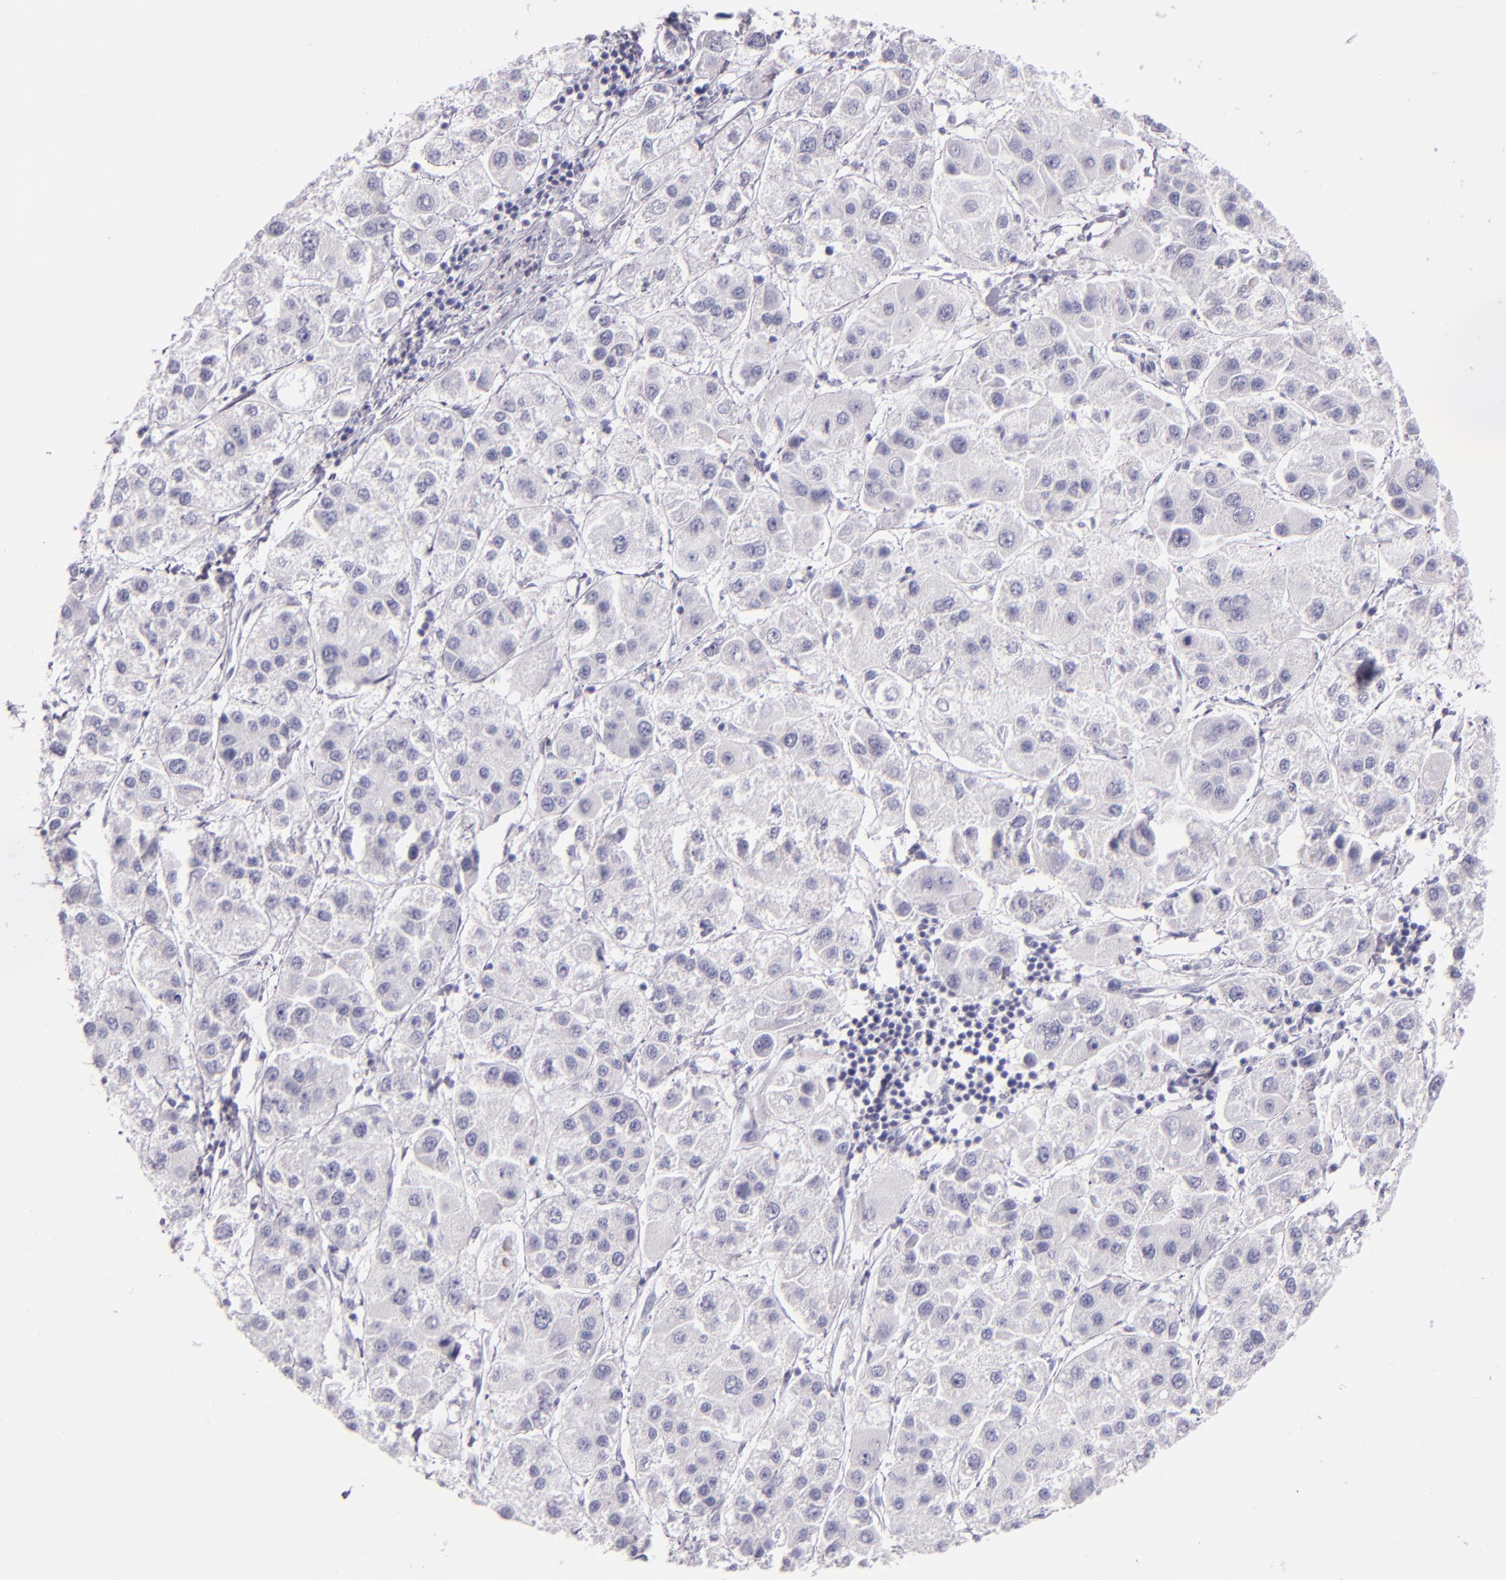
{"staining": {"intensity": "negative", "quantity": "none", "location": "none"}, "tissue": "liver cancer", "cell_type": "Tumor cells", "image_type": "cancer", "snomed": [{"axis": "morphology", "description": "Carcinoma, Hepatocellular, NOS"}, {"axis": "topography", "description": "Liver"}], "caption": "Tumor cells show no significant expression in liver cancer (hepatocellular carcinoma).", "gene": "SELP", "patient": {"sex": "female", "age": 85}}